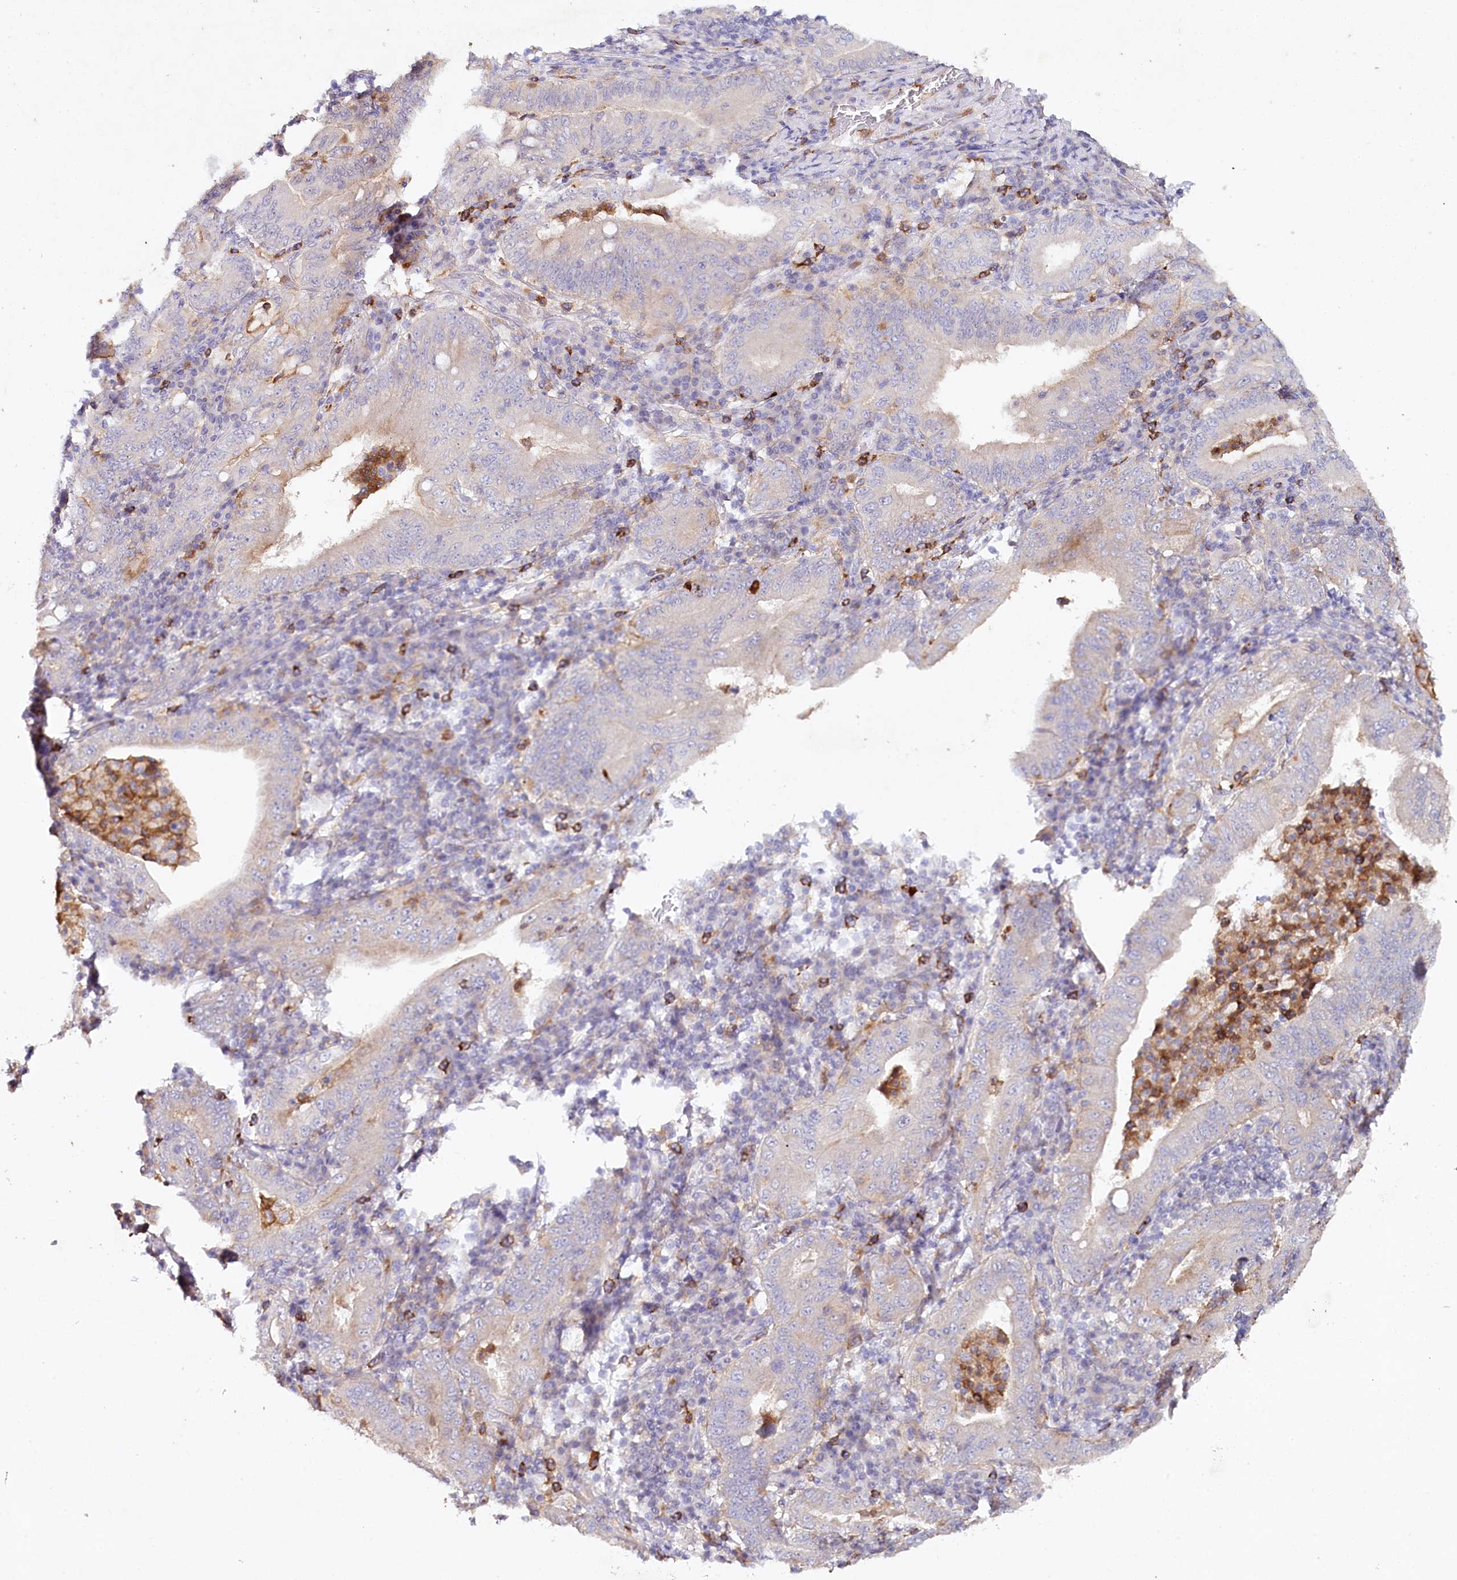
{"staining": {"intensity": "negative", "quantity": "none", "location": "none"}, "tissue": "stomach cancer", "cell_type": "Tumor cells", "image_type": "cancer", "snomed": [{"axis": "morphology", "description": "Normal tissue, NOS"}, {"axis": "morphology", "description": "Adenocarcinoma, NOS"}, {"axis": "topography", "description": "Esophagus"}, {"axis": "topography", "description": "Stomach, upper"}, {"axis": "topography", "description": "Peripheral nerve tissue"}], "caption": "Photomicrograph shows no significant protein staining in tumor cells of stomach cancer (adenocarcinoma).", "gene": "ALDH3B1", "patient": {"sex": "male", "age": 62}}